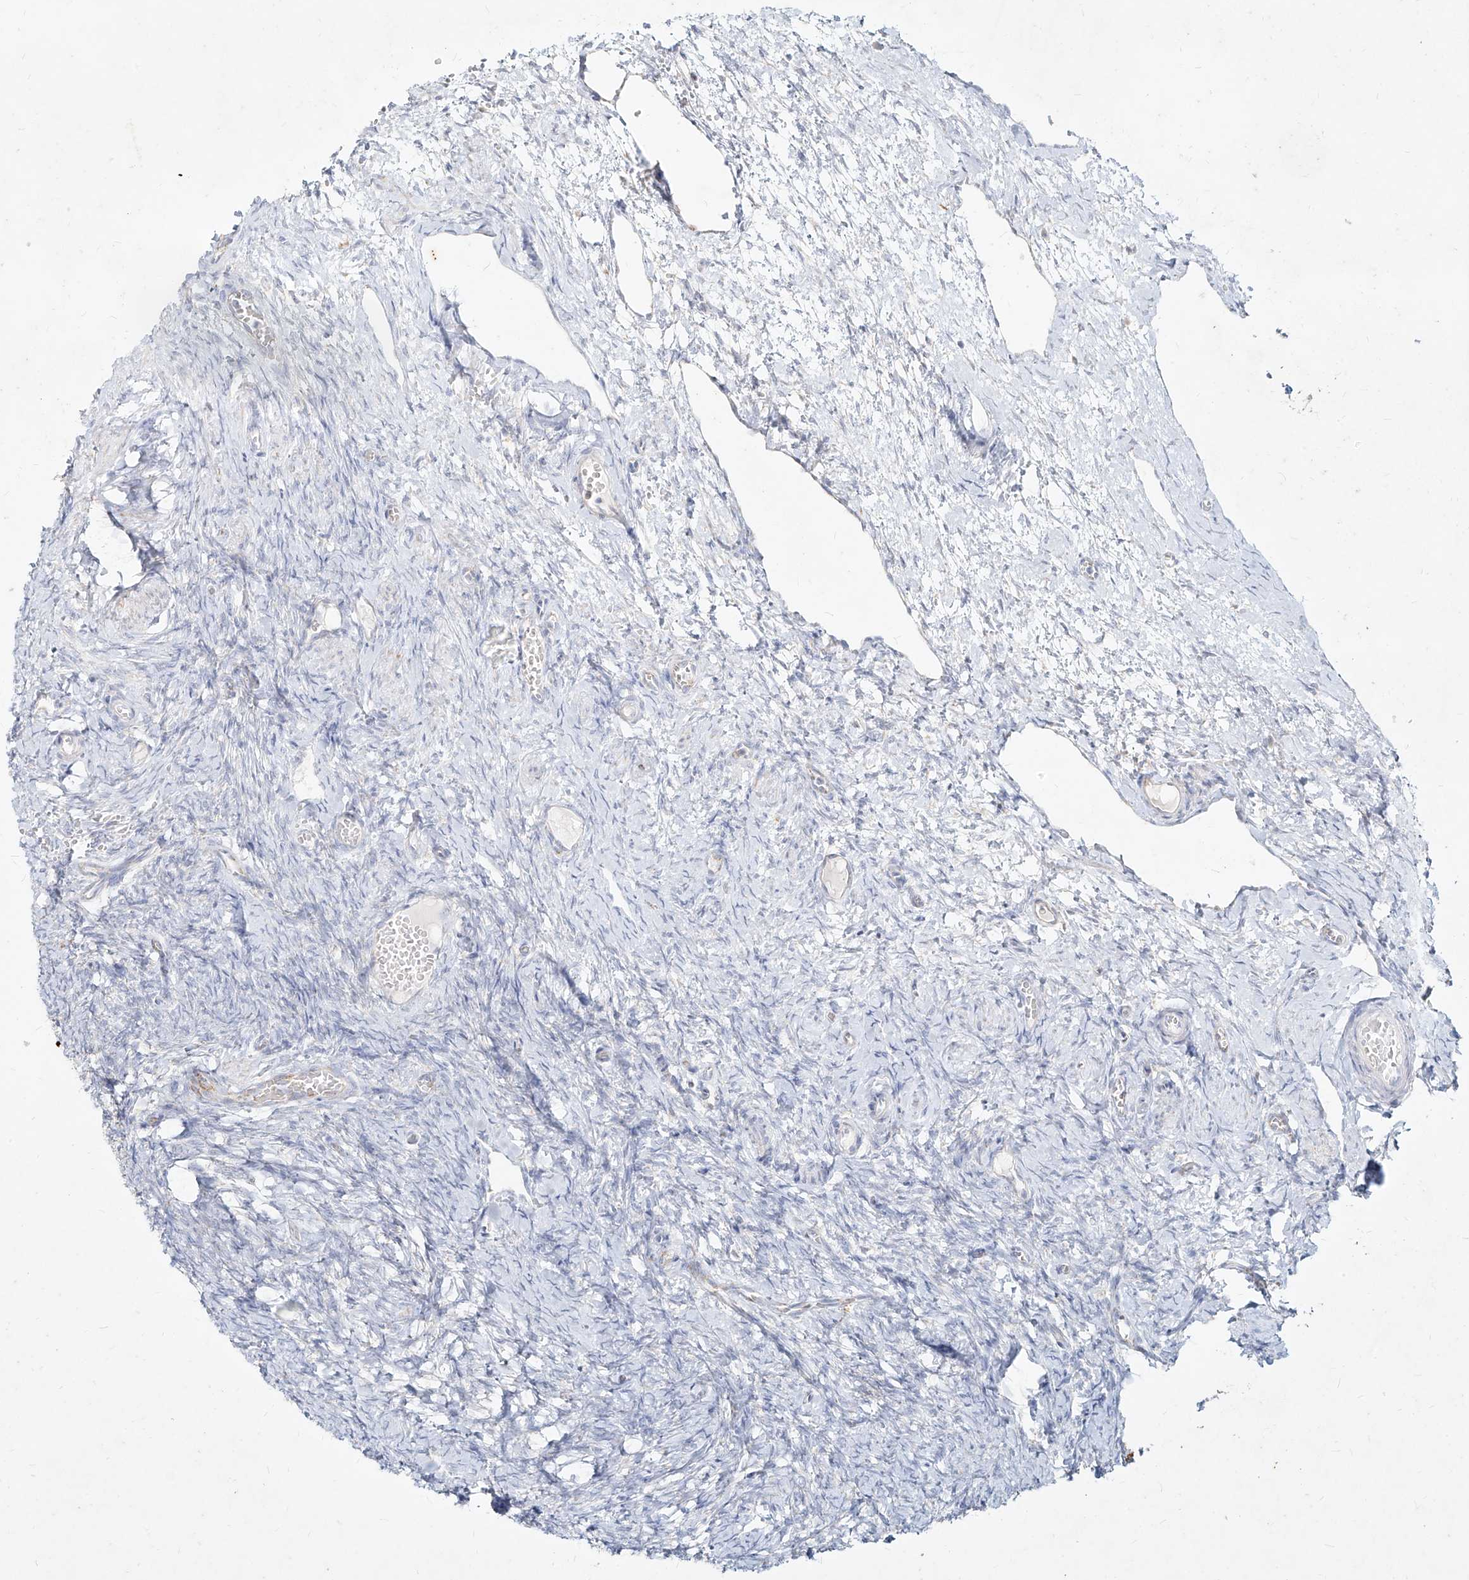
{"staining": {"intensity": "negative", "quantity": "none", "location": "none"}, "tissue": "ovary", "cell_type": "Ovarian stroma cells", "image_type": "normal", "snomed": [{"axis": "morphology", "description": "Adenocarcinoma, NOS"}, {"axis": "topography", "description": "Endometrium"}], "caption": "Human ovary stained for a protein using immunohistochemistry exhibits no staining in ovarian stroma cells.", "gene": "MTX2", "patient": {"sex": "female", "age": 32}}